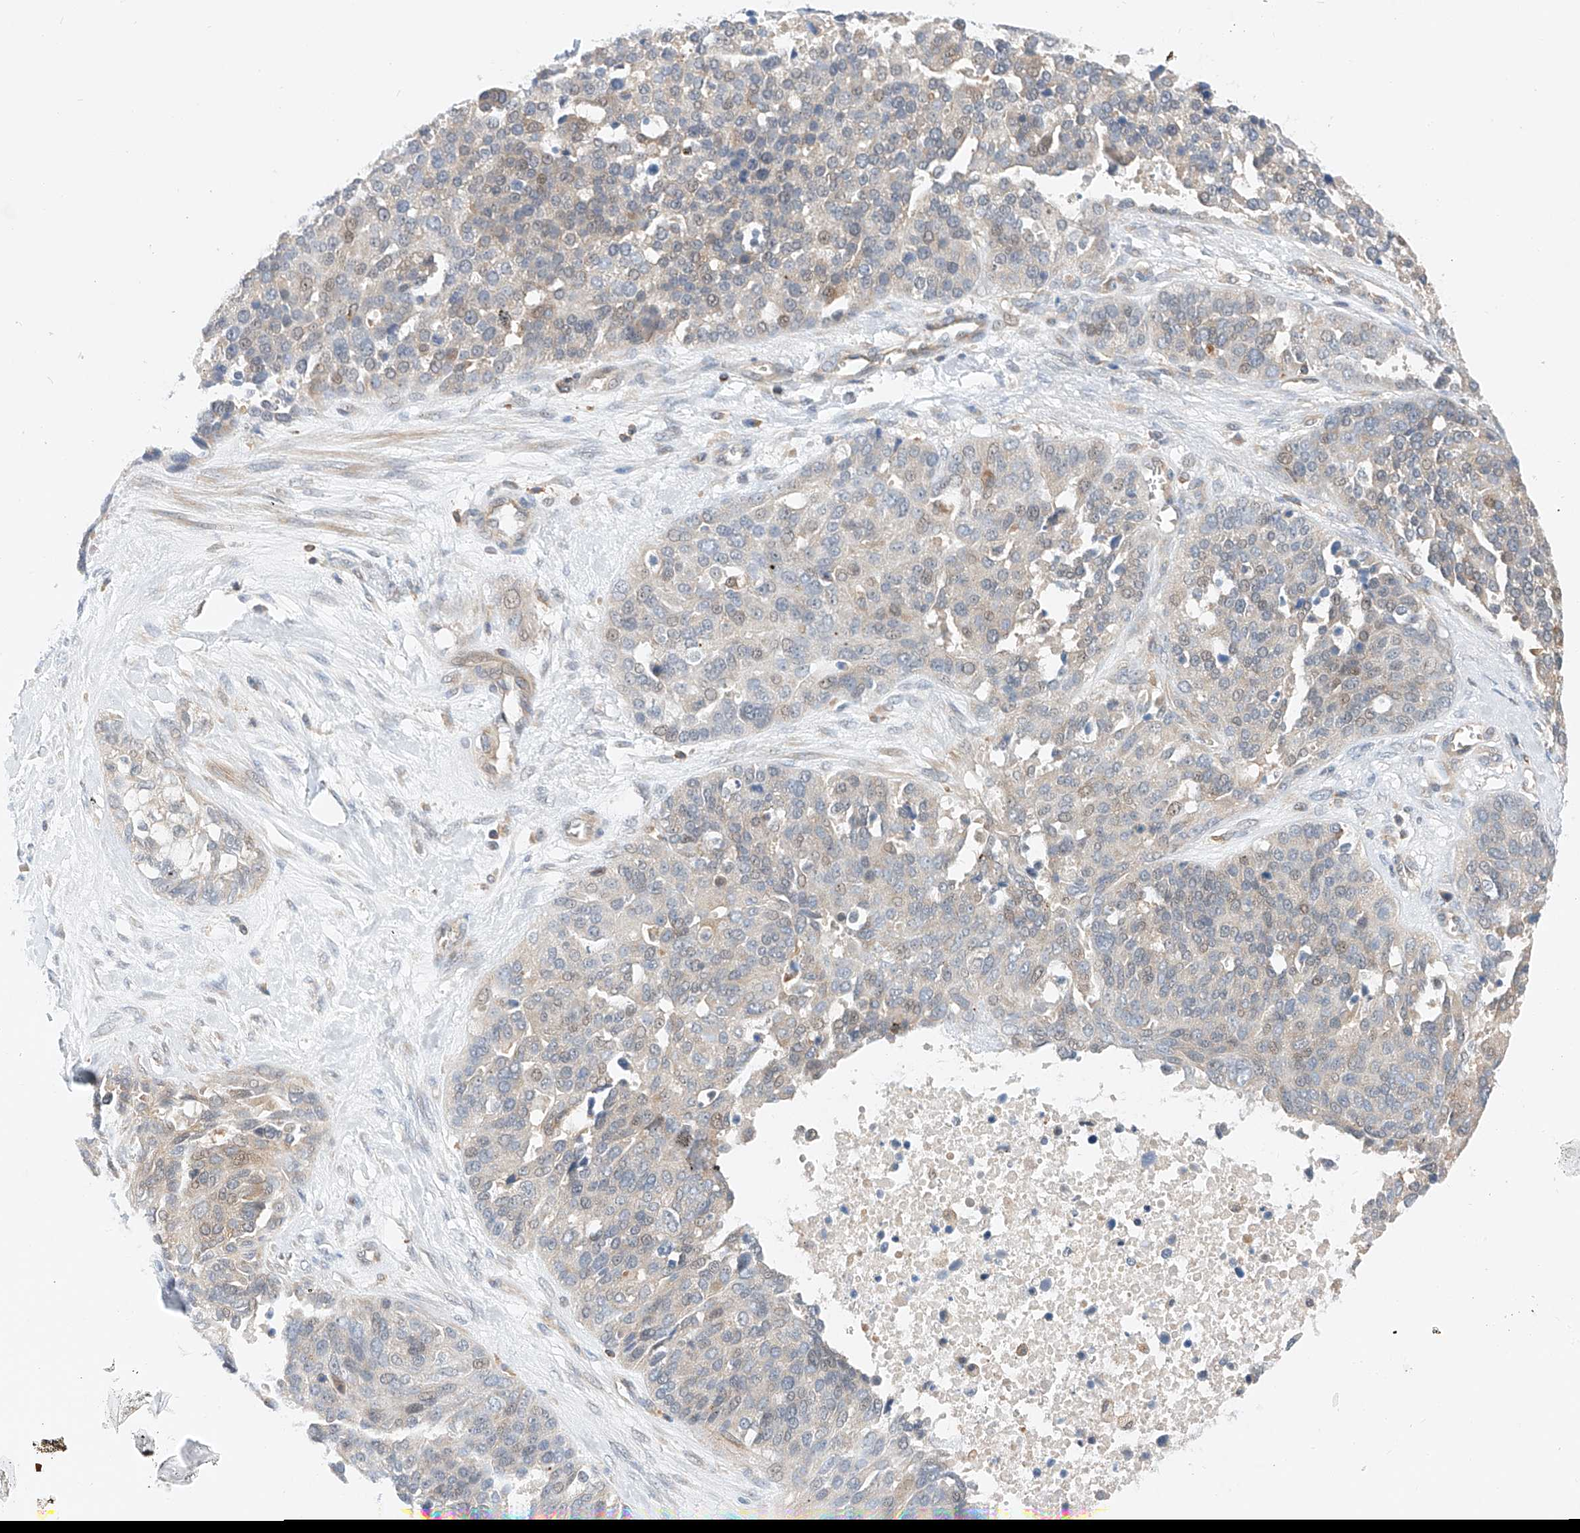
{"staining": {"intensity": "negative", "quantity": "none", "location": "none"}, "tissue": "ovarian cancer", "cell_type": "Tumor cells", "image_type": "cancer", "snomed": [{"axis": "morphology", "description": "Cystadenocarcinoma, serous, NOS"}, {"axis": "topography", "description": "Ovary"}], "caption": "Human serous cystadenocarcinoma (ovarian) stained for a protein using IHC exhibits no expression in tumor cells.", "gene": "MFN2", "patient": {"sex": "female", "age": 44}}